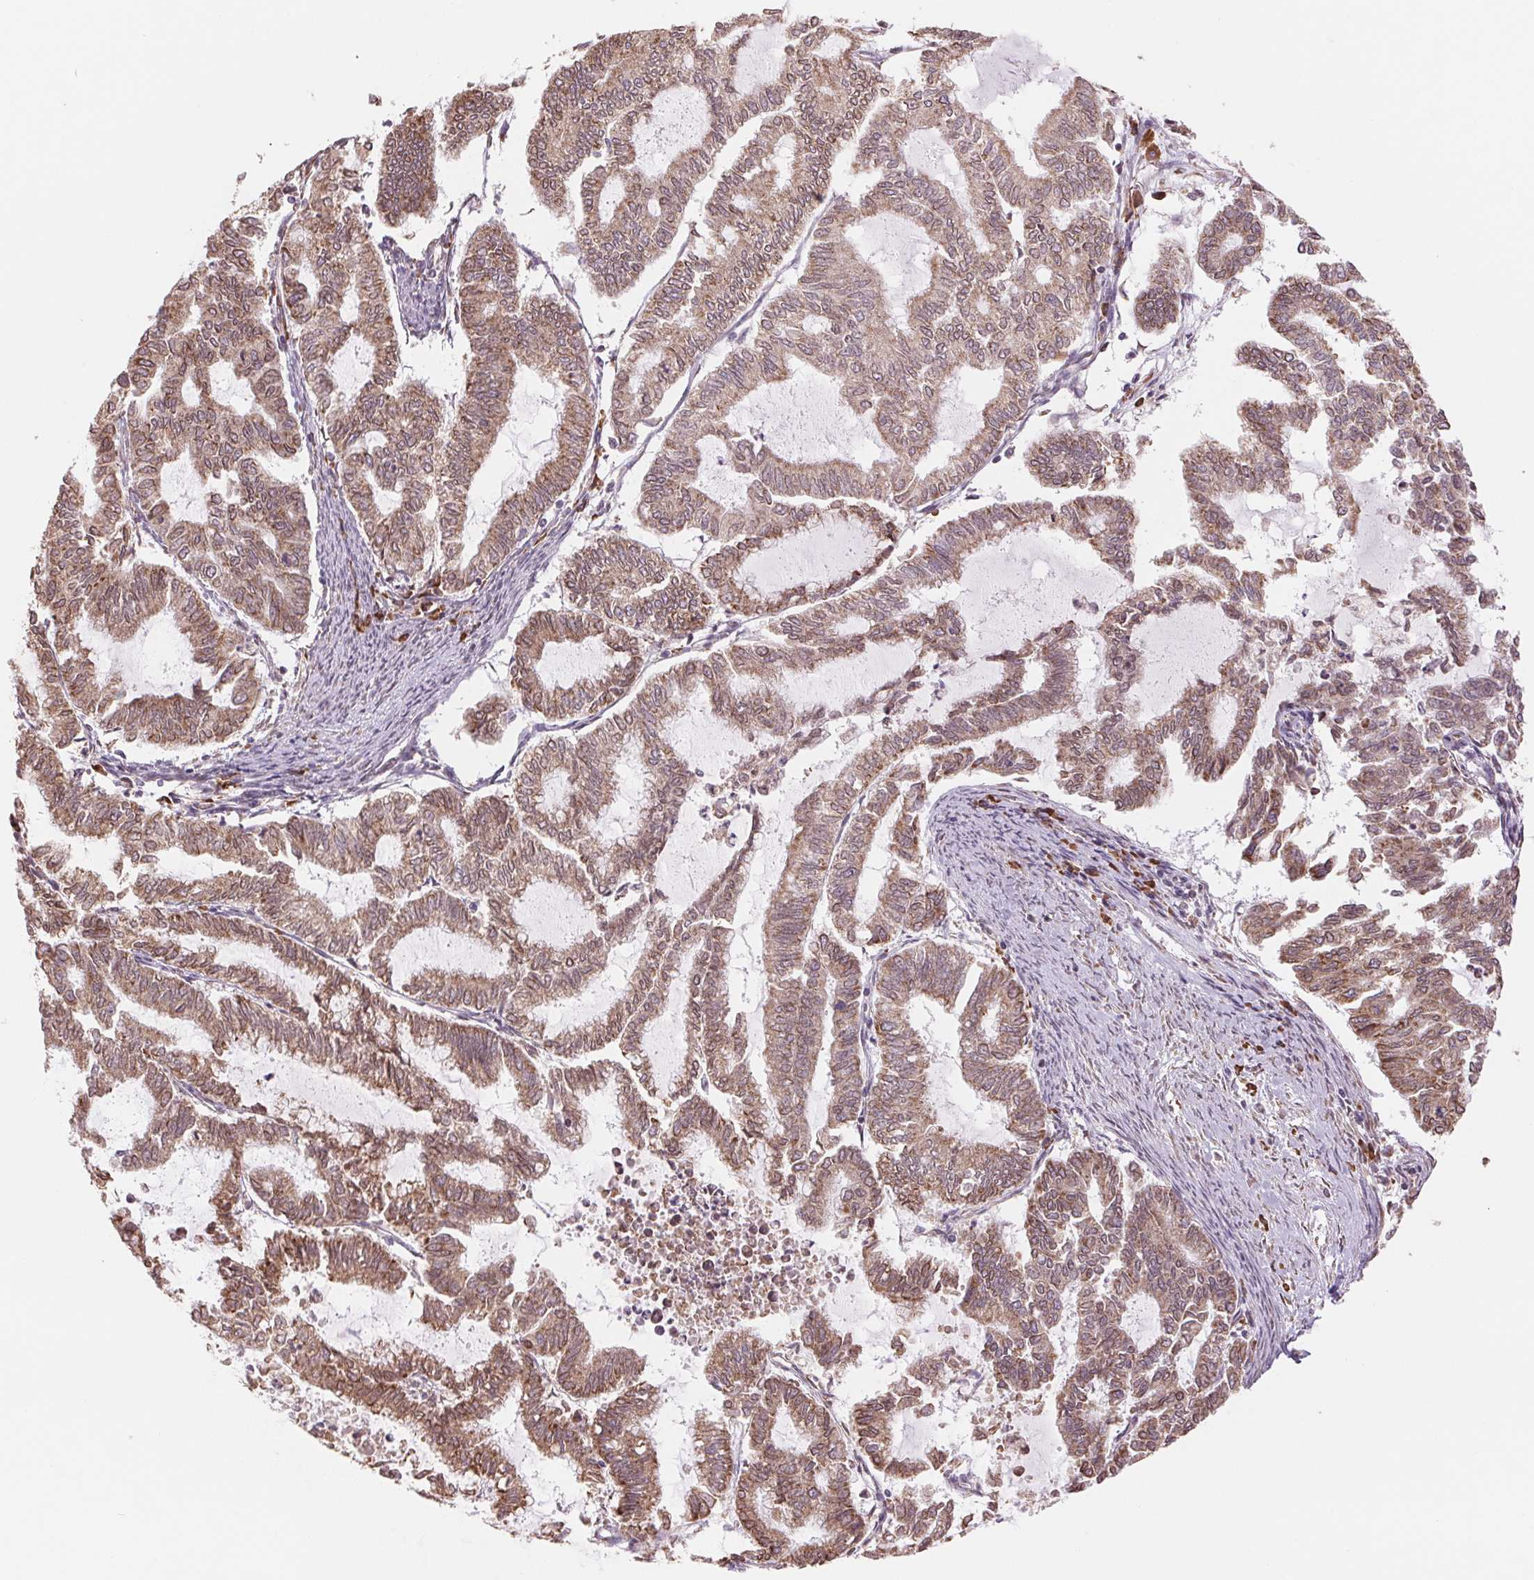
{"staining": {"intensity": "moderate", "quantity": ">75%", "location": "cytoplasmic/membranous"}, "tissue": "endometrial cancer", "cell_type": "Tumor cells", "image_type": "cancer", "snomed": [{"axis": "morphology", "description": "Adenocarcinoma, NOS"}, {"axis": "topography", "description": "Endometrium"}], "caption": "Moderate cytoplasmic/membranous staining is present in about >75% of tumor cells in endometrial adenocarcinoma. The protein is stained brown, and the nuclei are stained in blue (DAB (3,3'-diaminobenzidine) IHC with brightfield microscopy, high magnification).", "gene": "RPN1", "patient": {"sex": "female", "age": 79}}